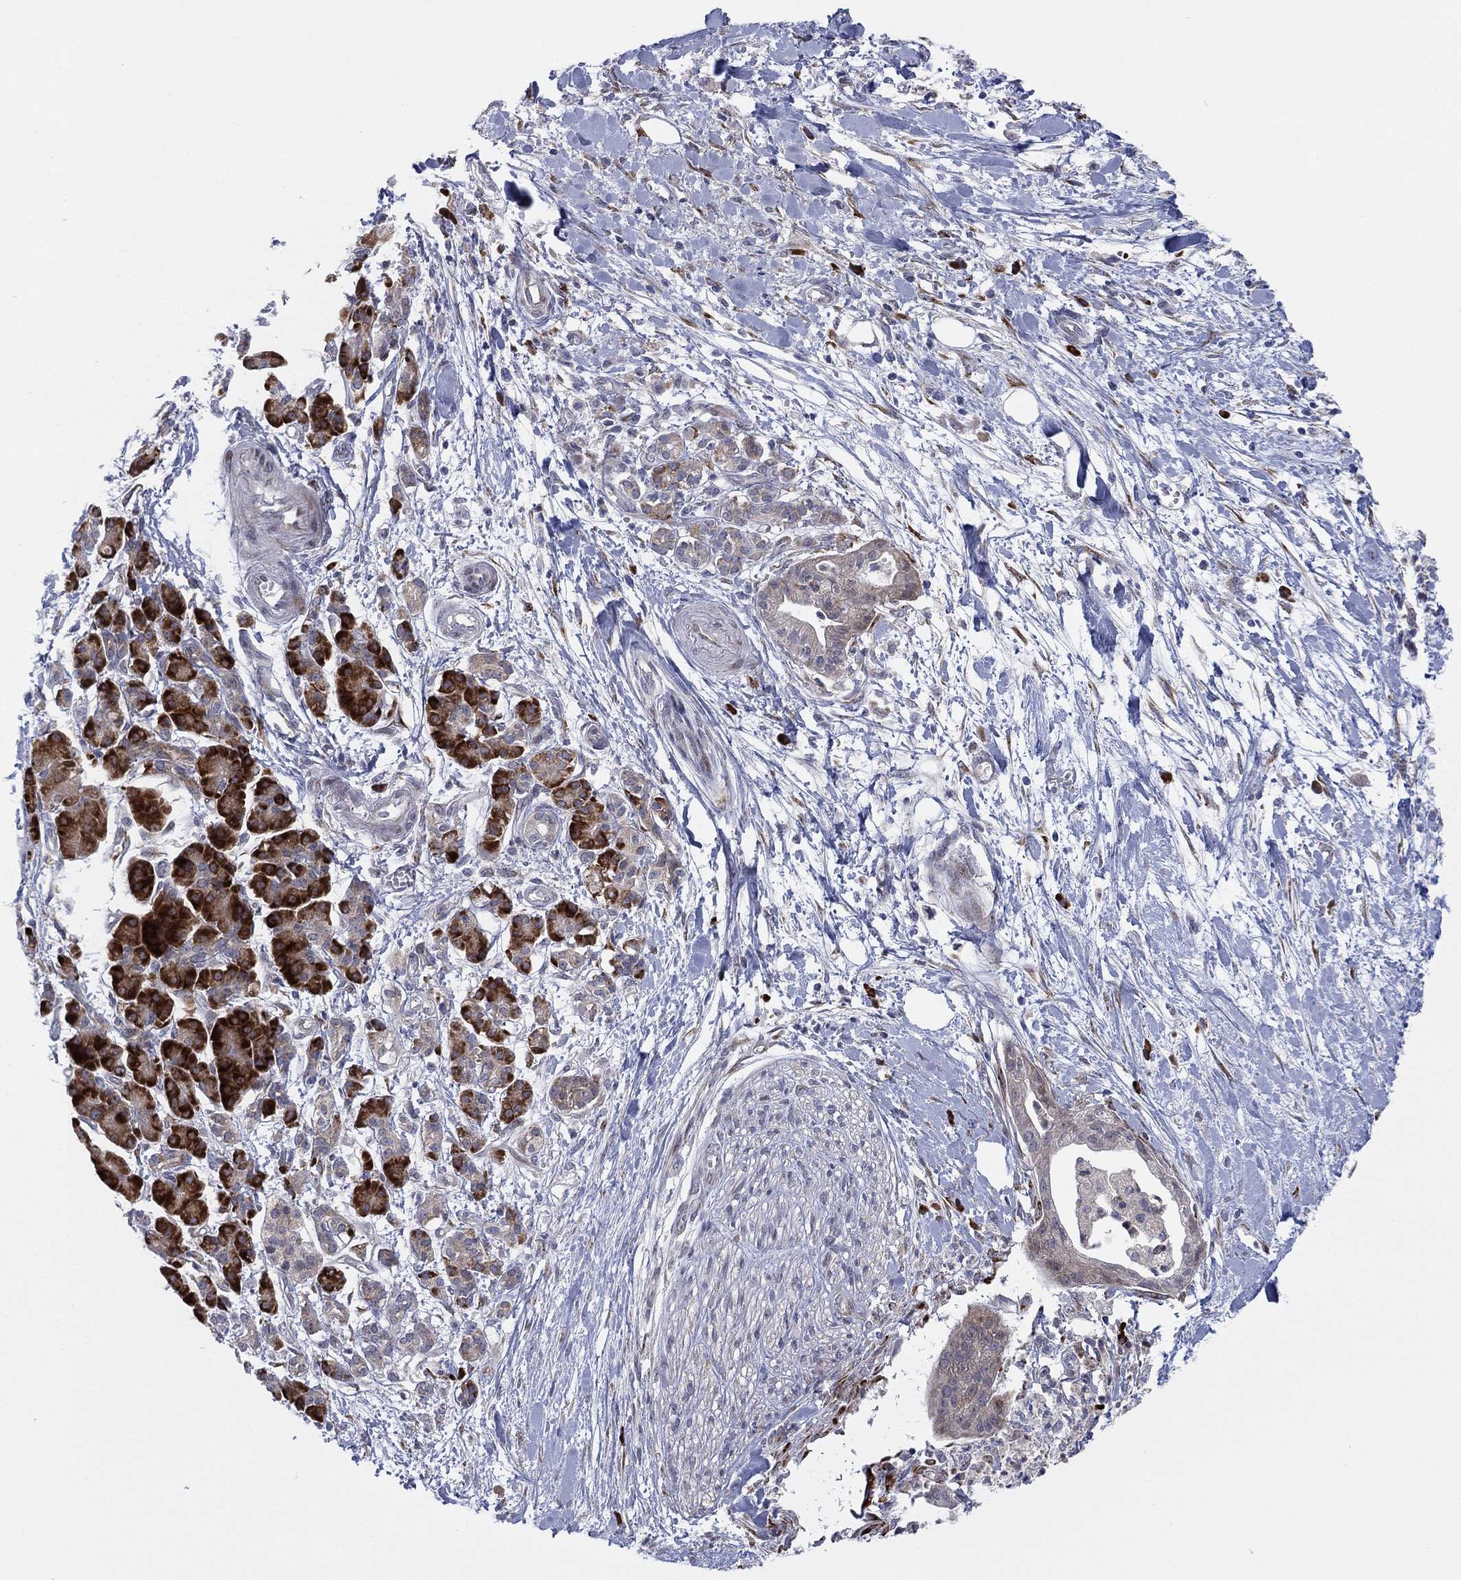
{"staining": {"intensity": "strong", "quantity": "<25%", "location": "cytoplasmic/membranous"}, "tissue": "pancreatic cancer", "cell_type": "Tumor cells", "image_type": "cancer", "snomed": [{"axis": "morphology", "description": "Normal tissue, NOS"}, {"axis": "morphology", "description": "Adenocarcinoma, NOS"}, {"axis": "topography", "description": "Lymph node"}, {"axis": "topography", "description": "Pancreas"}], "caption": "Brown immunohistochemical staining in adenocarcinoma (pancreatic) exhibits strong cytoplasmic/membranous expression in approximately <25% of tumor cells. (DAB IHC with brightfield microscopy, high magnification).", "gene": "TTC21B", "patient": {"sex": "female", "age": 58}}